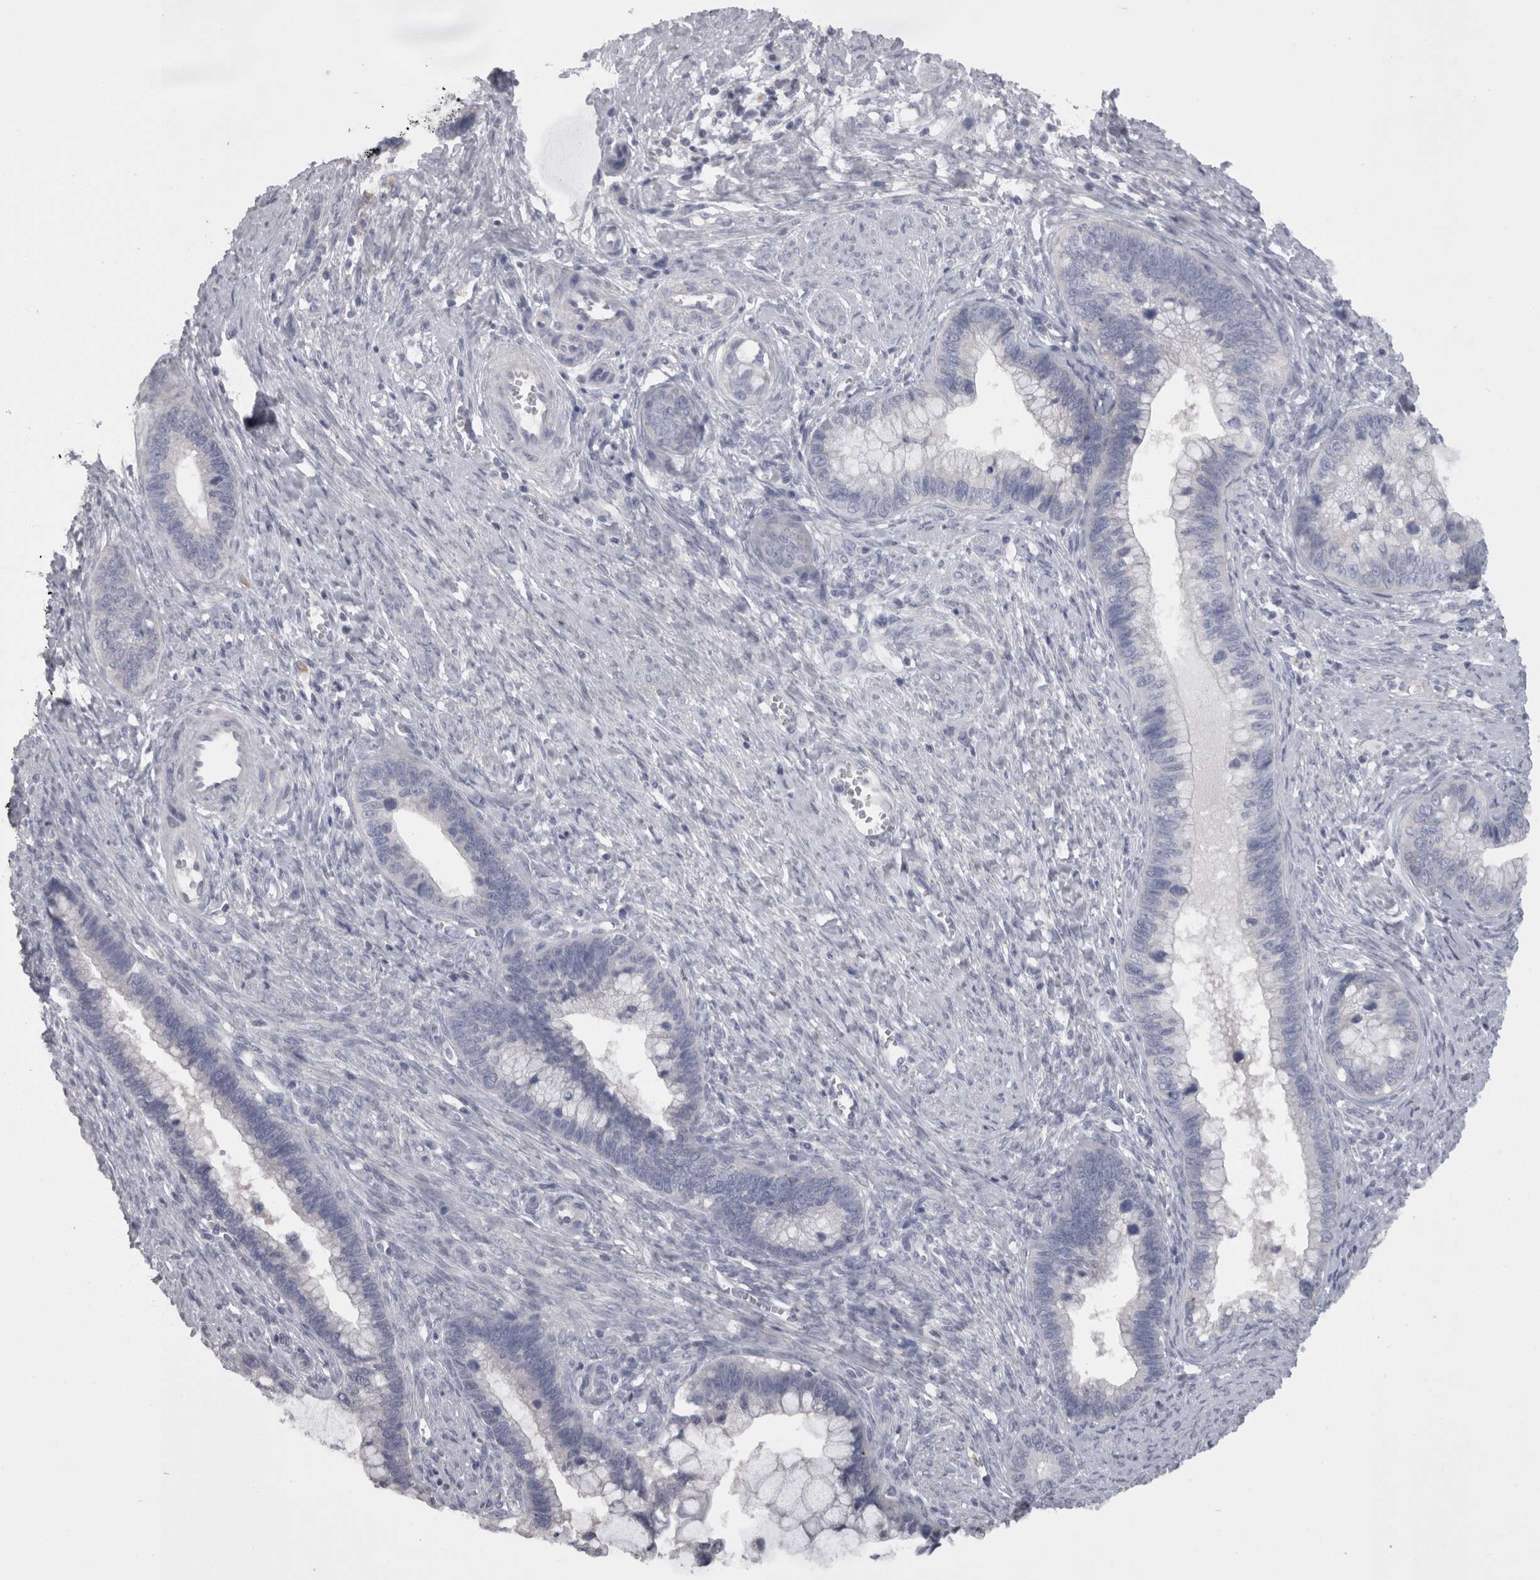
{"staining": {"intensity": "negative", "quantity": "none", "location": "none"}, "tissue": "cervical cancer", "cell_type": "Tumor cells", "image_type": "cancer", "snomed": [{"axis": "morphology", "description": "Adenocarcinoma, NOS"}, {"axis": "topography", "description": "Cervix"}], "caption": "Tumor cells are negative for brown protein staining in cervical cancer (adenocarcinoma).", "gene": "CAMK2D", "patient": {"sex": "female", "age": 44}}